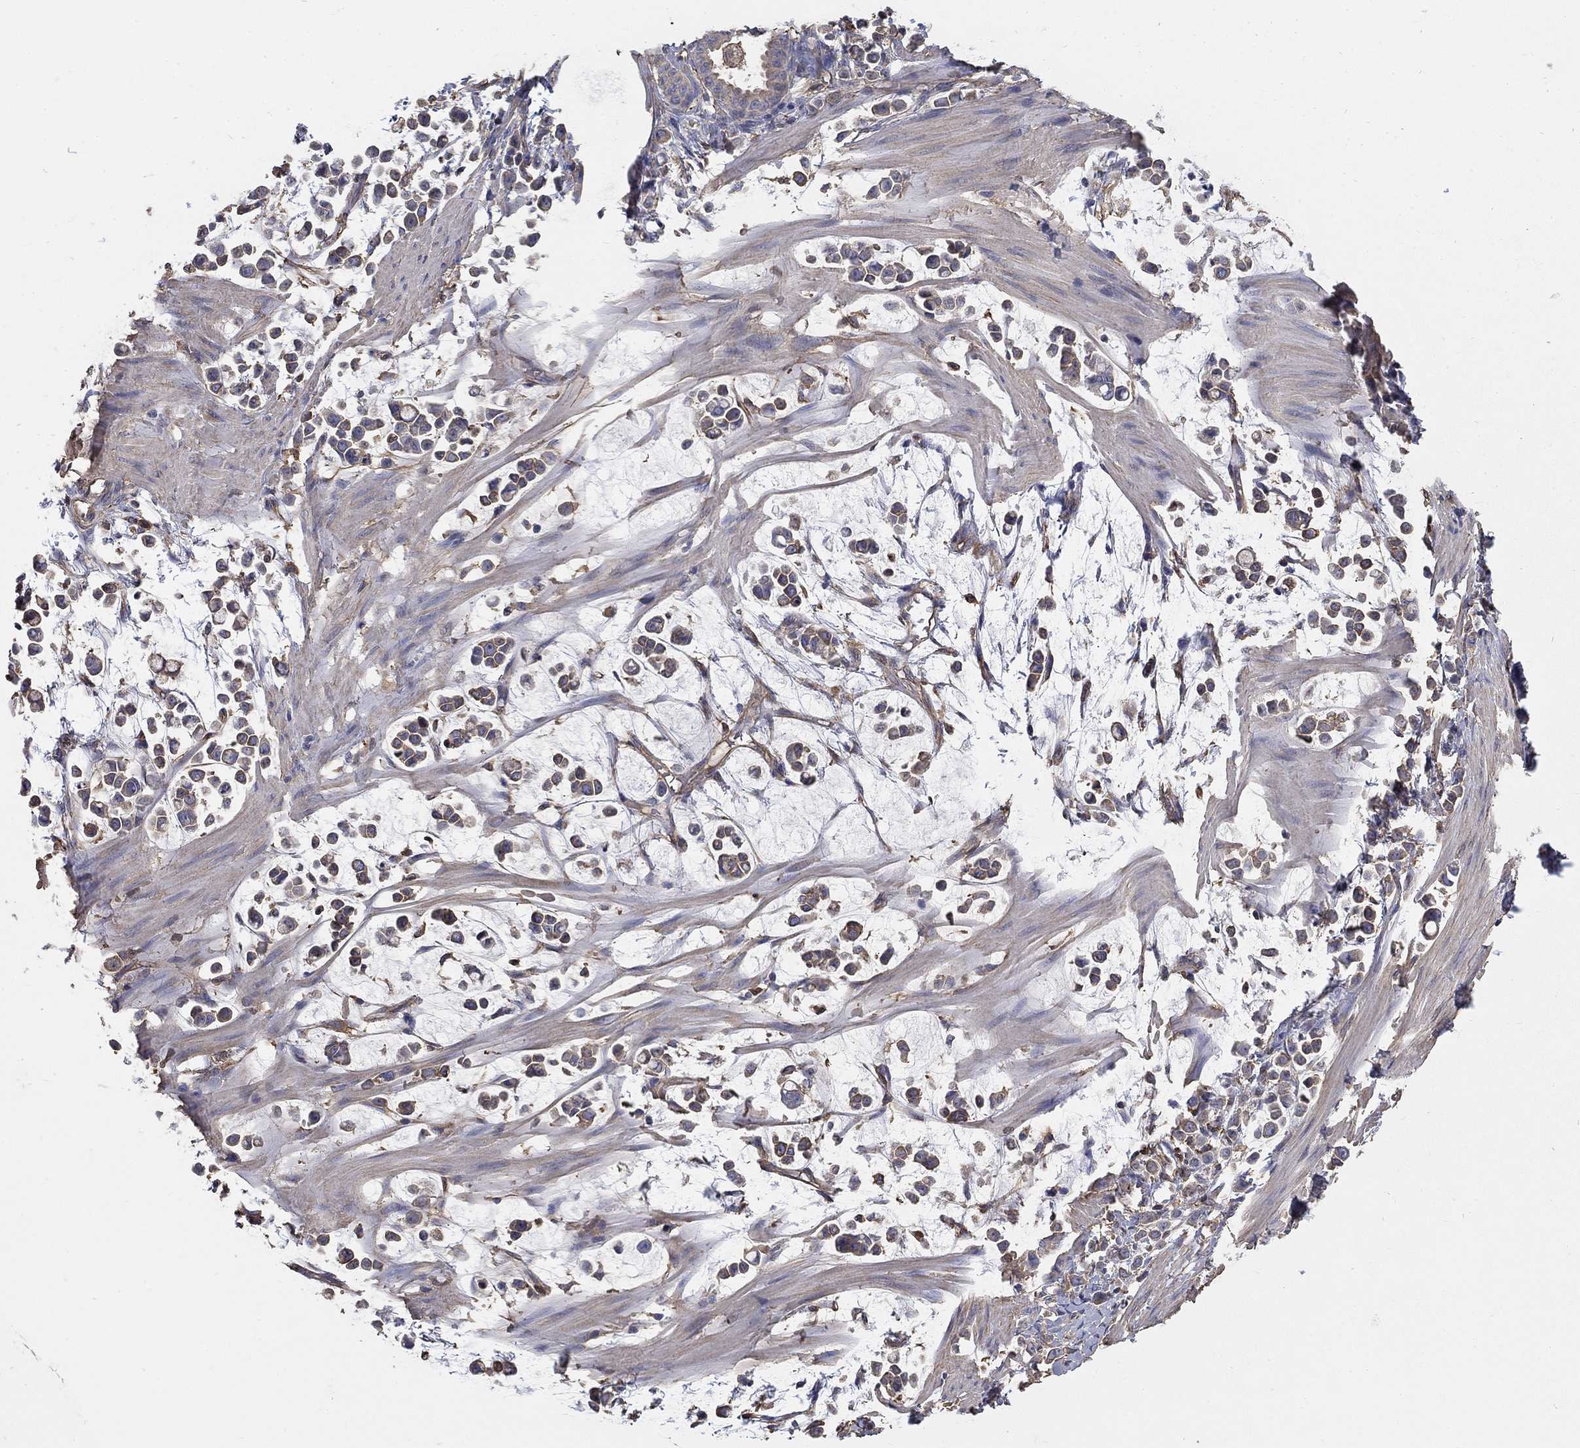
{"staining": {"intensity": "moderate", "quantity": "<25%", "location": "cytoplasmic/membranous"}, "tissue": "stomach cancer", "cell_type": "Tumor cells", "image_type": "cancer", "snomed": [{"axis": "morphology", "description": "Adenocarcinoma, NOS"}, {"axis": "topography", "description": "Stomach"}], "caption": "Stomach cancer stained with DAB immunohistochemistry shows low levels of moderate cytoplasmic/membranous staining in about <25% of tumor cells. The staining was performed using DAB (3,3'-diaminobenzidine), with brown indicating positive protein expression. Nuclei are stained blue with hematoxylin.", "gene": "DPYSL2", "patient": {"sex": "male", "age": 82}}